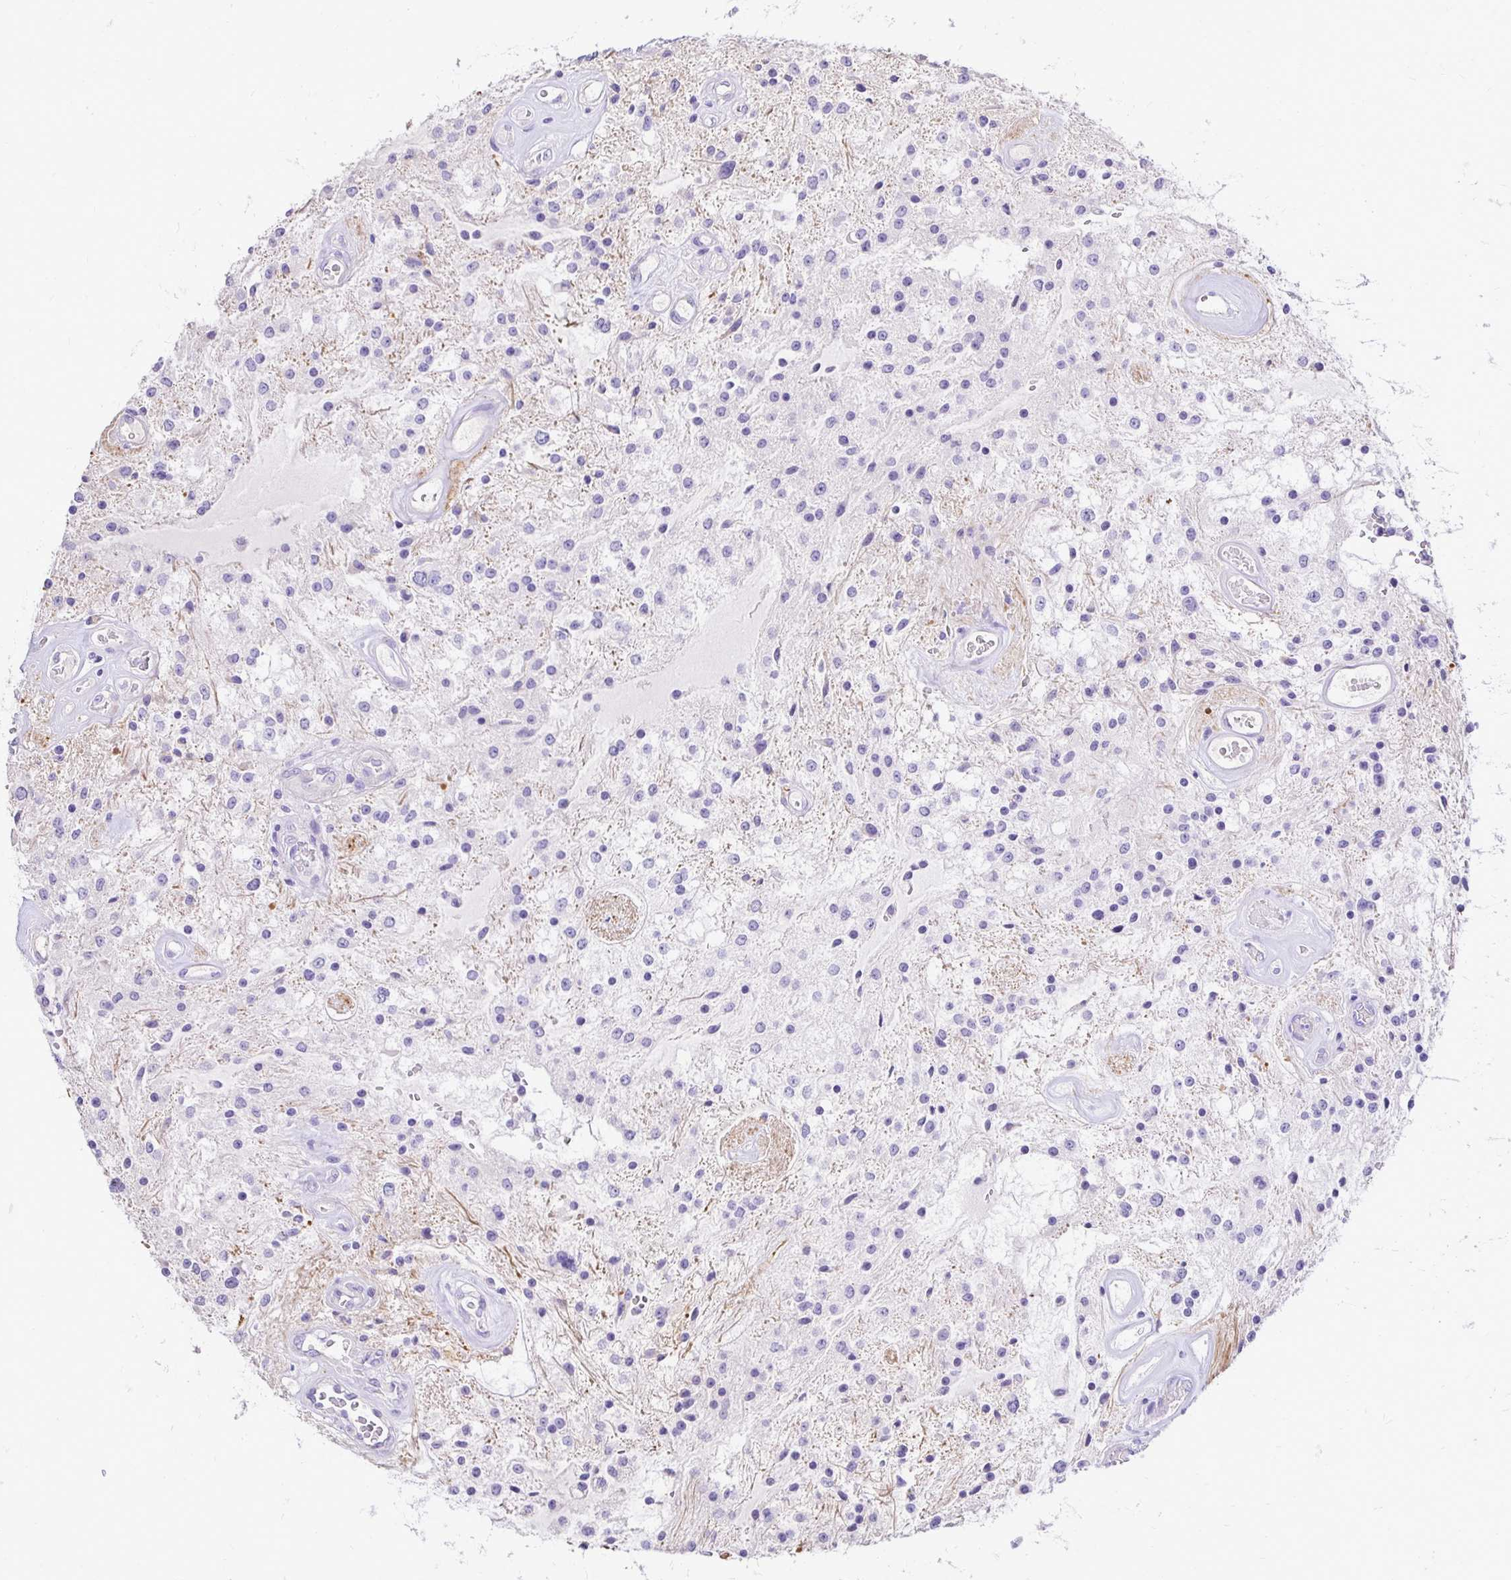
{"staining": {"intensity": "negative", "quantity": "none", "location": "none"}, "tissue": "glioma", "cell_type": "Tumor cells", "image_type": "cancer", "snomed": [{"axis": "morphology", "description": "Glioma, malignant, Low grade"}, {"axis": "topography", "description": "Cerebellum"}], "caption": "A high-resolution histopathology image shows immunohistochemistry (IHC) staining of glioma, which exhibits no significant positivity in tumor cells.", "gene": "TAF1D", "patient": {"sex": "female", "age": 14}}